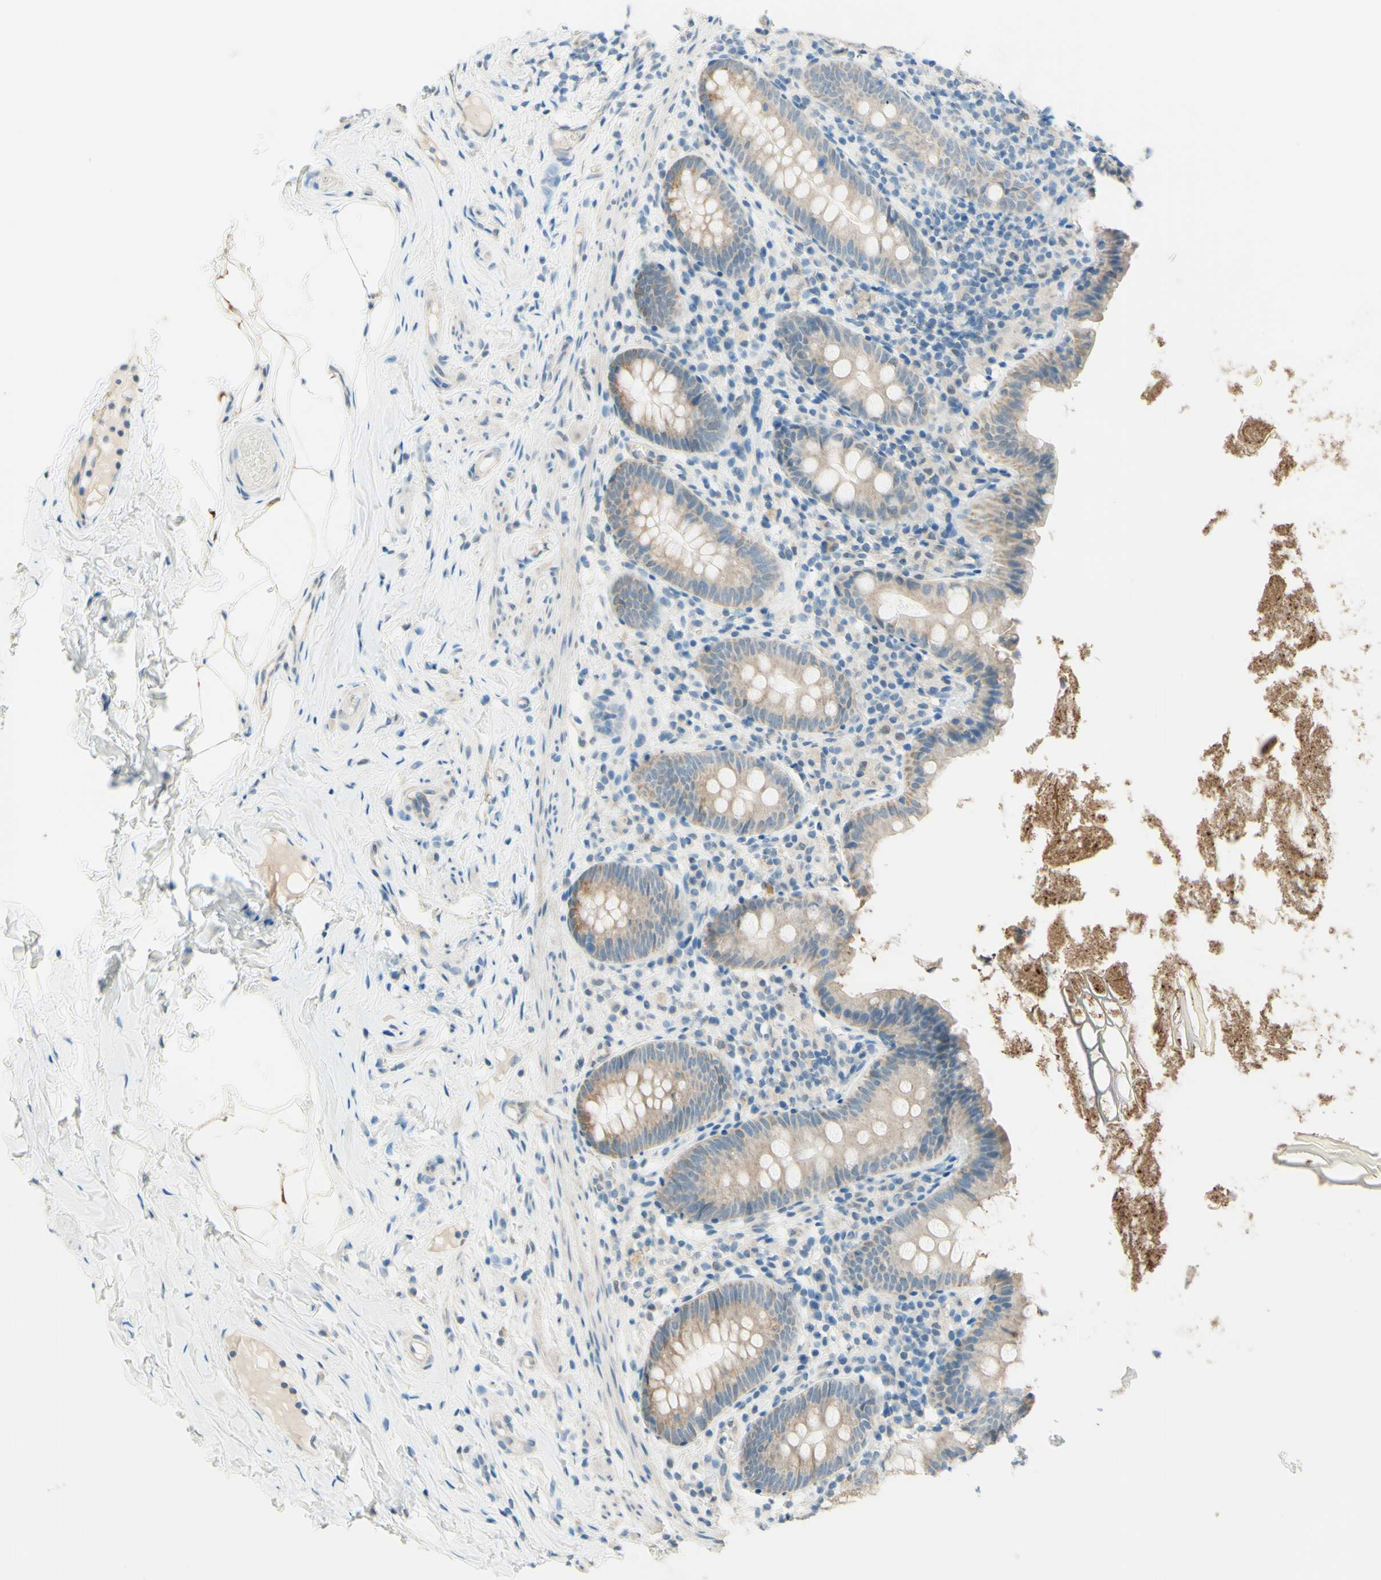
{"staining": {"intensity": "weak", "quantity": "25%-75%", "location": "cytoplasmic/membranous"}, "tissue": "appendix", "cell_type": "Glandular cells", "image_type": "normal", "snomed": [{"axis": "morphology", "description": "Normal tissue, NOS"}, {"axis": "topography", "description": "Appendix"}], "caption": "This is a micrograph of immunohistochemistry staining of benign appendix, which shows weak staining in the cytoplasmic/membranous of glandular cells.", "gene": "JPH1", "patient": {"sex": "male", "age": 52}}